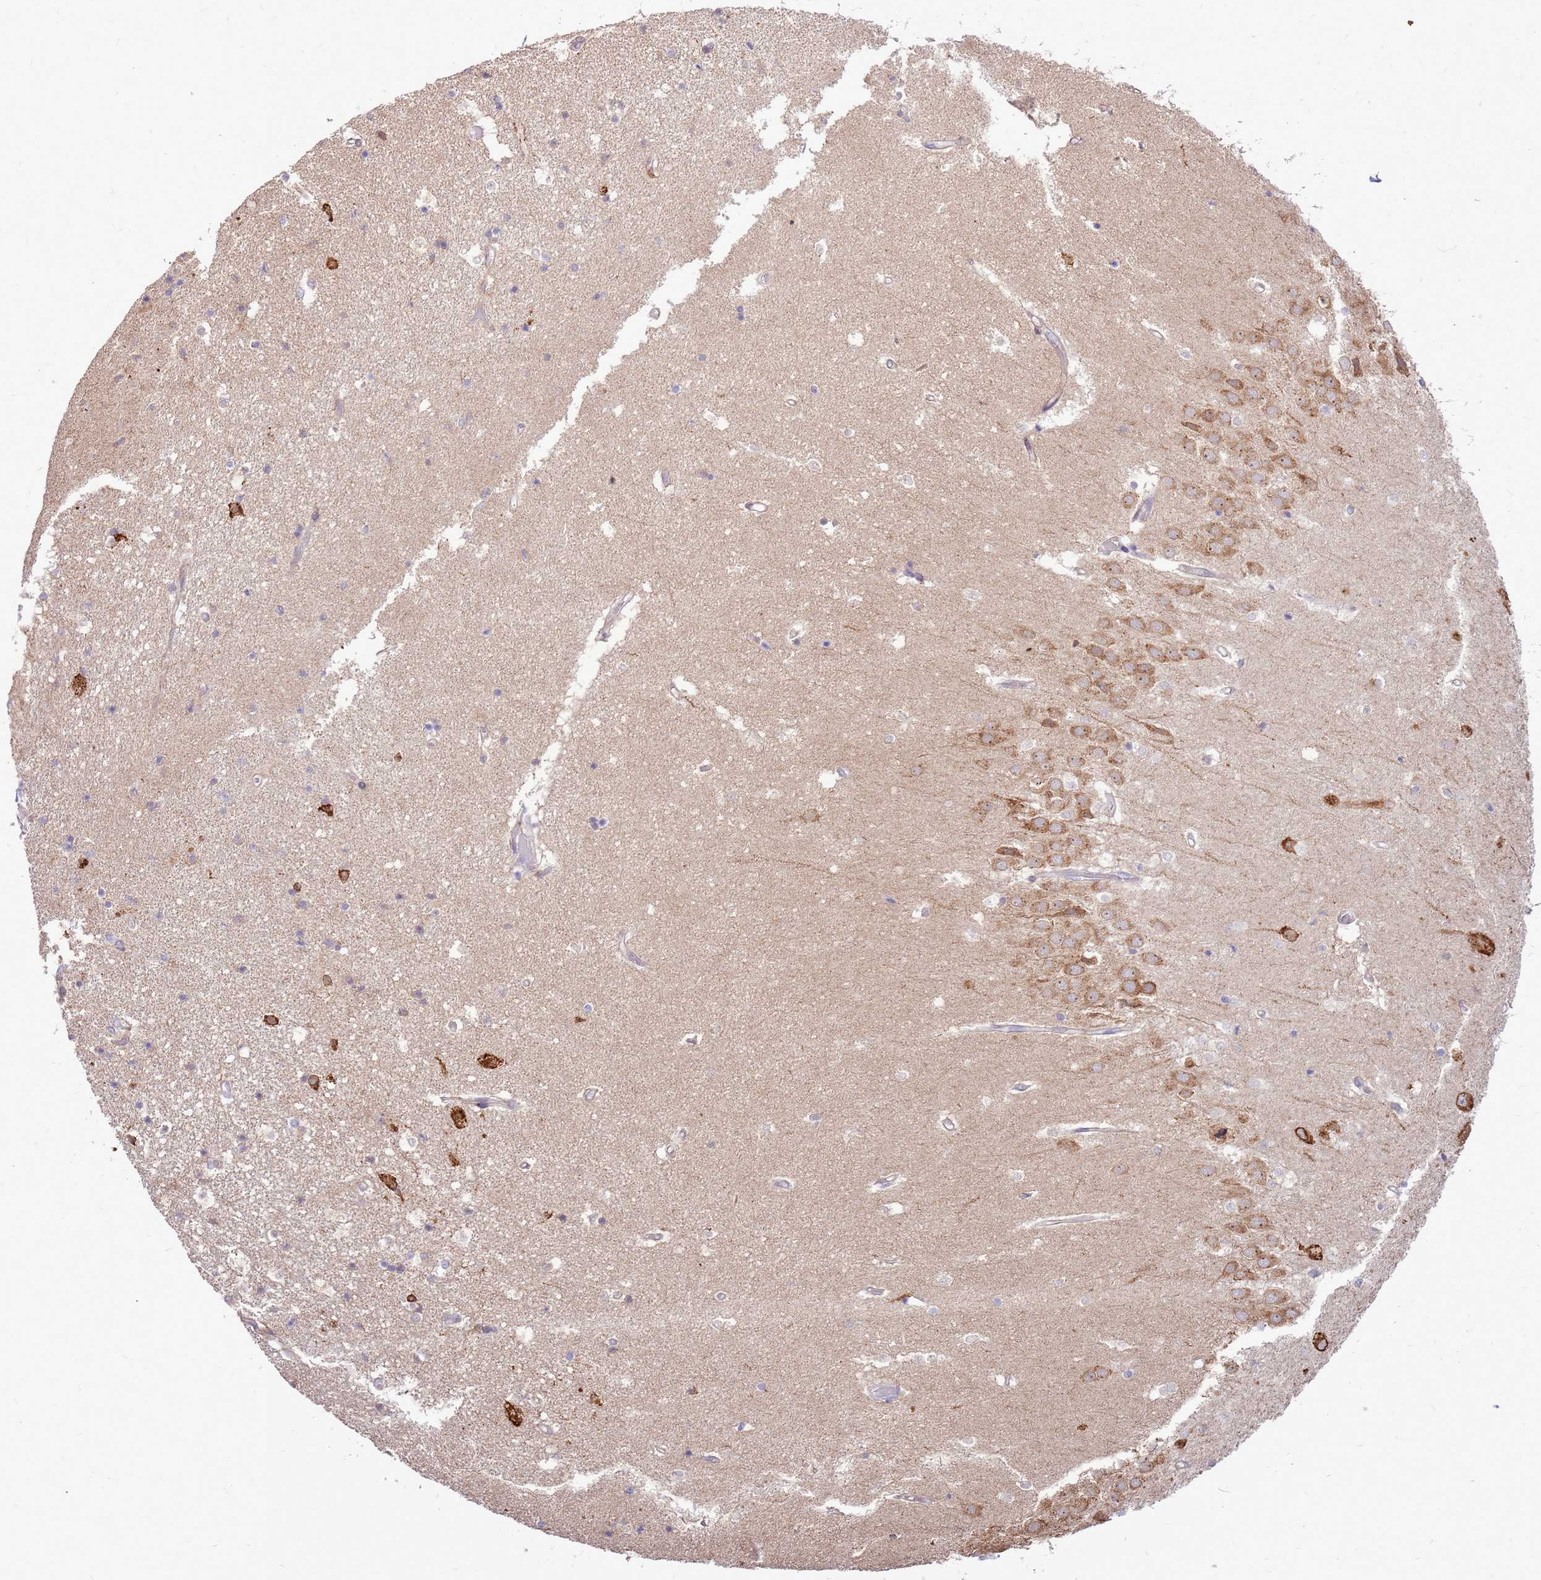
{"staining": {"intensity": "negative", "quantity": "none", "location": "none"}, "tissue": "hippocampus", "cell_type": "Glial cells", "image_type": "normal", "snomed": [{"axis": "morphology", "description": "Normal tissue, NOS"}, {"axis": "topography", "description": "Hippocampus"}], "caption": "This histopathology image is of normal hippocampus stained with immunohistochemistry to label a protein in brown with the nuclei are counter-stained blue. There is no expression in glial cells.", "gene": "UGGT2", "patient": {"sex": "female", "age": 52}}